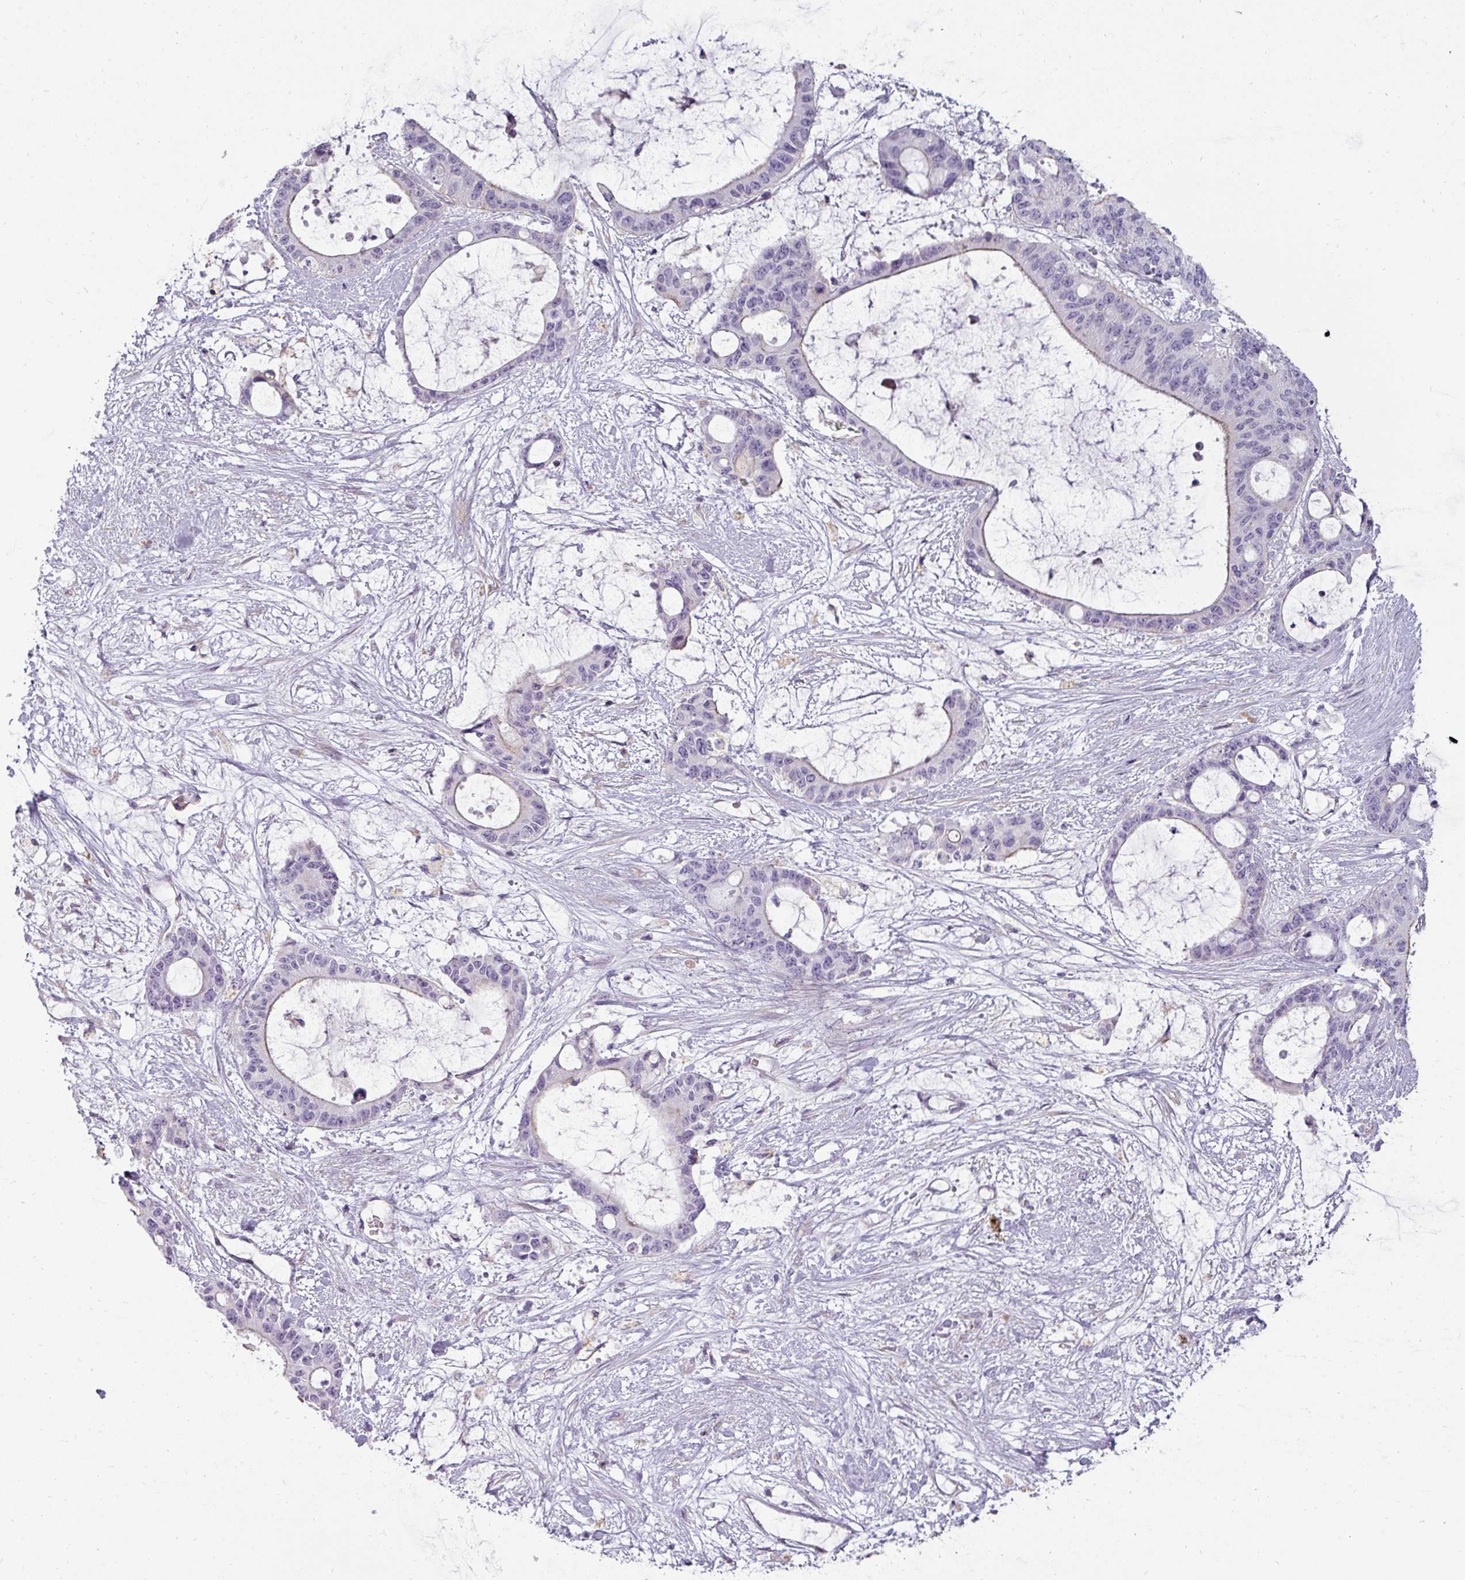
{"staining": {"intensity": "negative", "quantity": "none", "location": "none"}, "tissue": "liver cancer", "cell_type": "Tumor cells", "image_type": "cancer", "snomed": [{"axis": "morphology", "description": "Normal tissue, NOS"}, {"axis": "morphology", "description": "Cholangiocarcinoma"}, {"axis": "topography", "description": "Liver"}, {"axis": "topography", "description": "Peripheral nerve tissue"}], "caption": "Tumor cells show no significant expression in liver cholangiocarcinoma. (Brightfield microscopy of DAB IHC at high magnification).", "gene": "ASB1", "patient": {"sex": "female", "age": 73}}